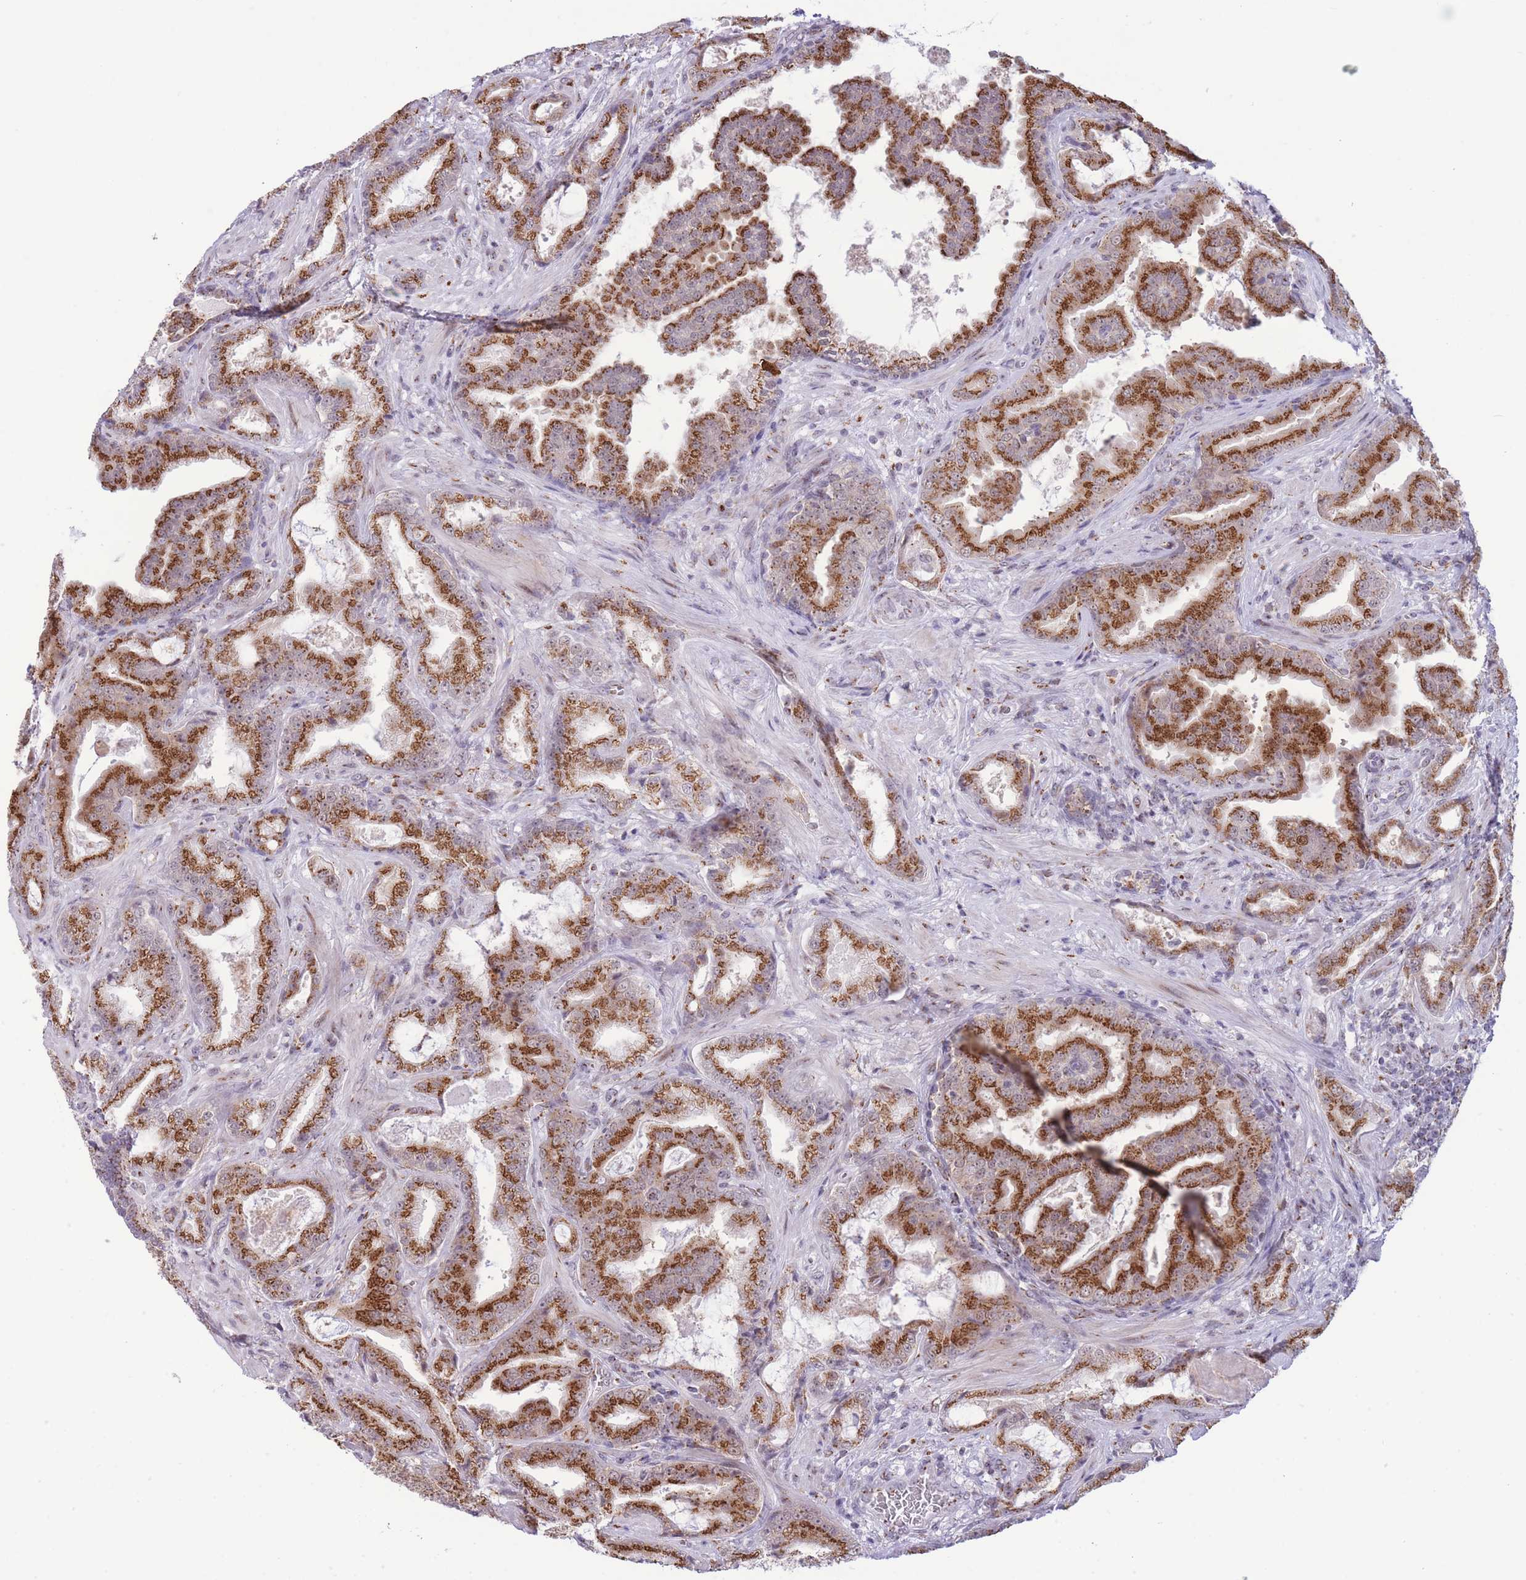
{"staining": {"intensity": "strong", "quantity": ">75%", "location": "cytoplasmic/membranous"}, "tissue": "prostate cancer", "cell_type": "Tumor cells", "image_type": "cancer", "snomed": [{"axis": "morphology", "description": "Adenocarcinoma, High grade"}, {"axis": "topography", "description": "Prostate"}], "caption": "High-grade adenocarcinoma (prostate) stained with a protein marker displays strong staining in tumor cells.", "gene": "INO80C", "patient": {"sex": "male", "age": 68}}